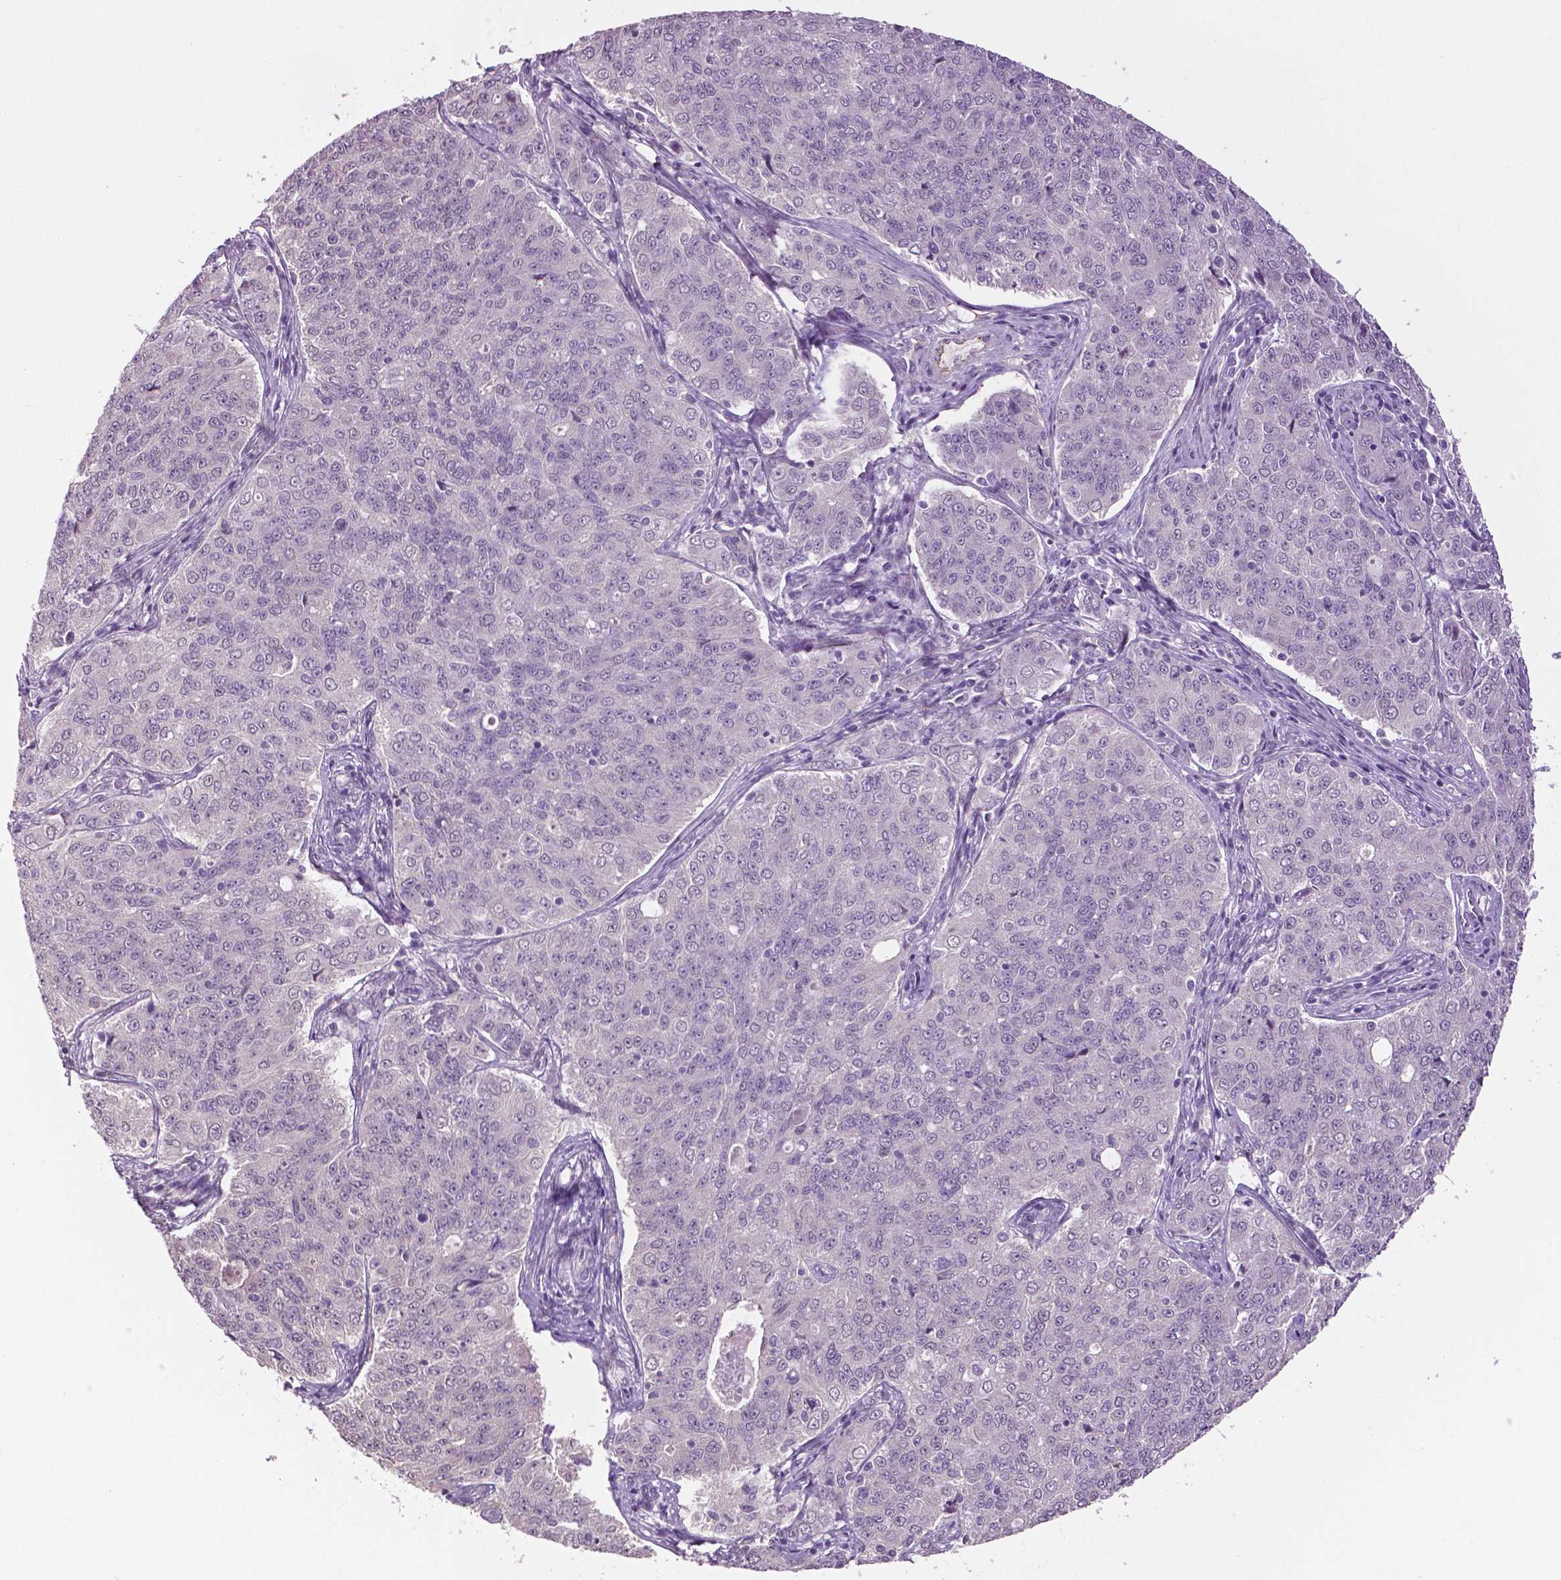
{"staining": {"intensity": "negative", "quantity": "none", "location": "none"}, "tissue": "endometrial cancer", "cell_type": "Tumor cells", "image_type": "cancer", "snomed": [{"axis": "morphology", "description": "Adenocarcinoma, NOS"}, {"axis": "topography", "description": "Endometrium"}], "caption": "Photomicrograph shows no protein staining in tumor cells of endometrial adenocarcinoma tissue.", "gene": "PTPN5", "patient": {"sex": "female", "age": 43}}